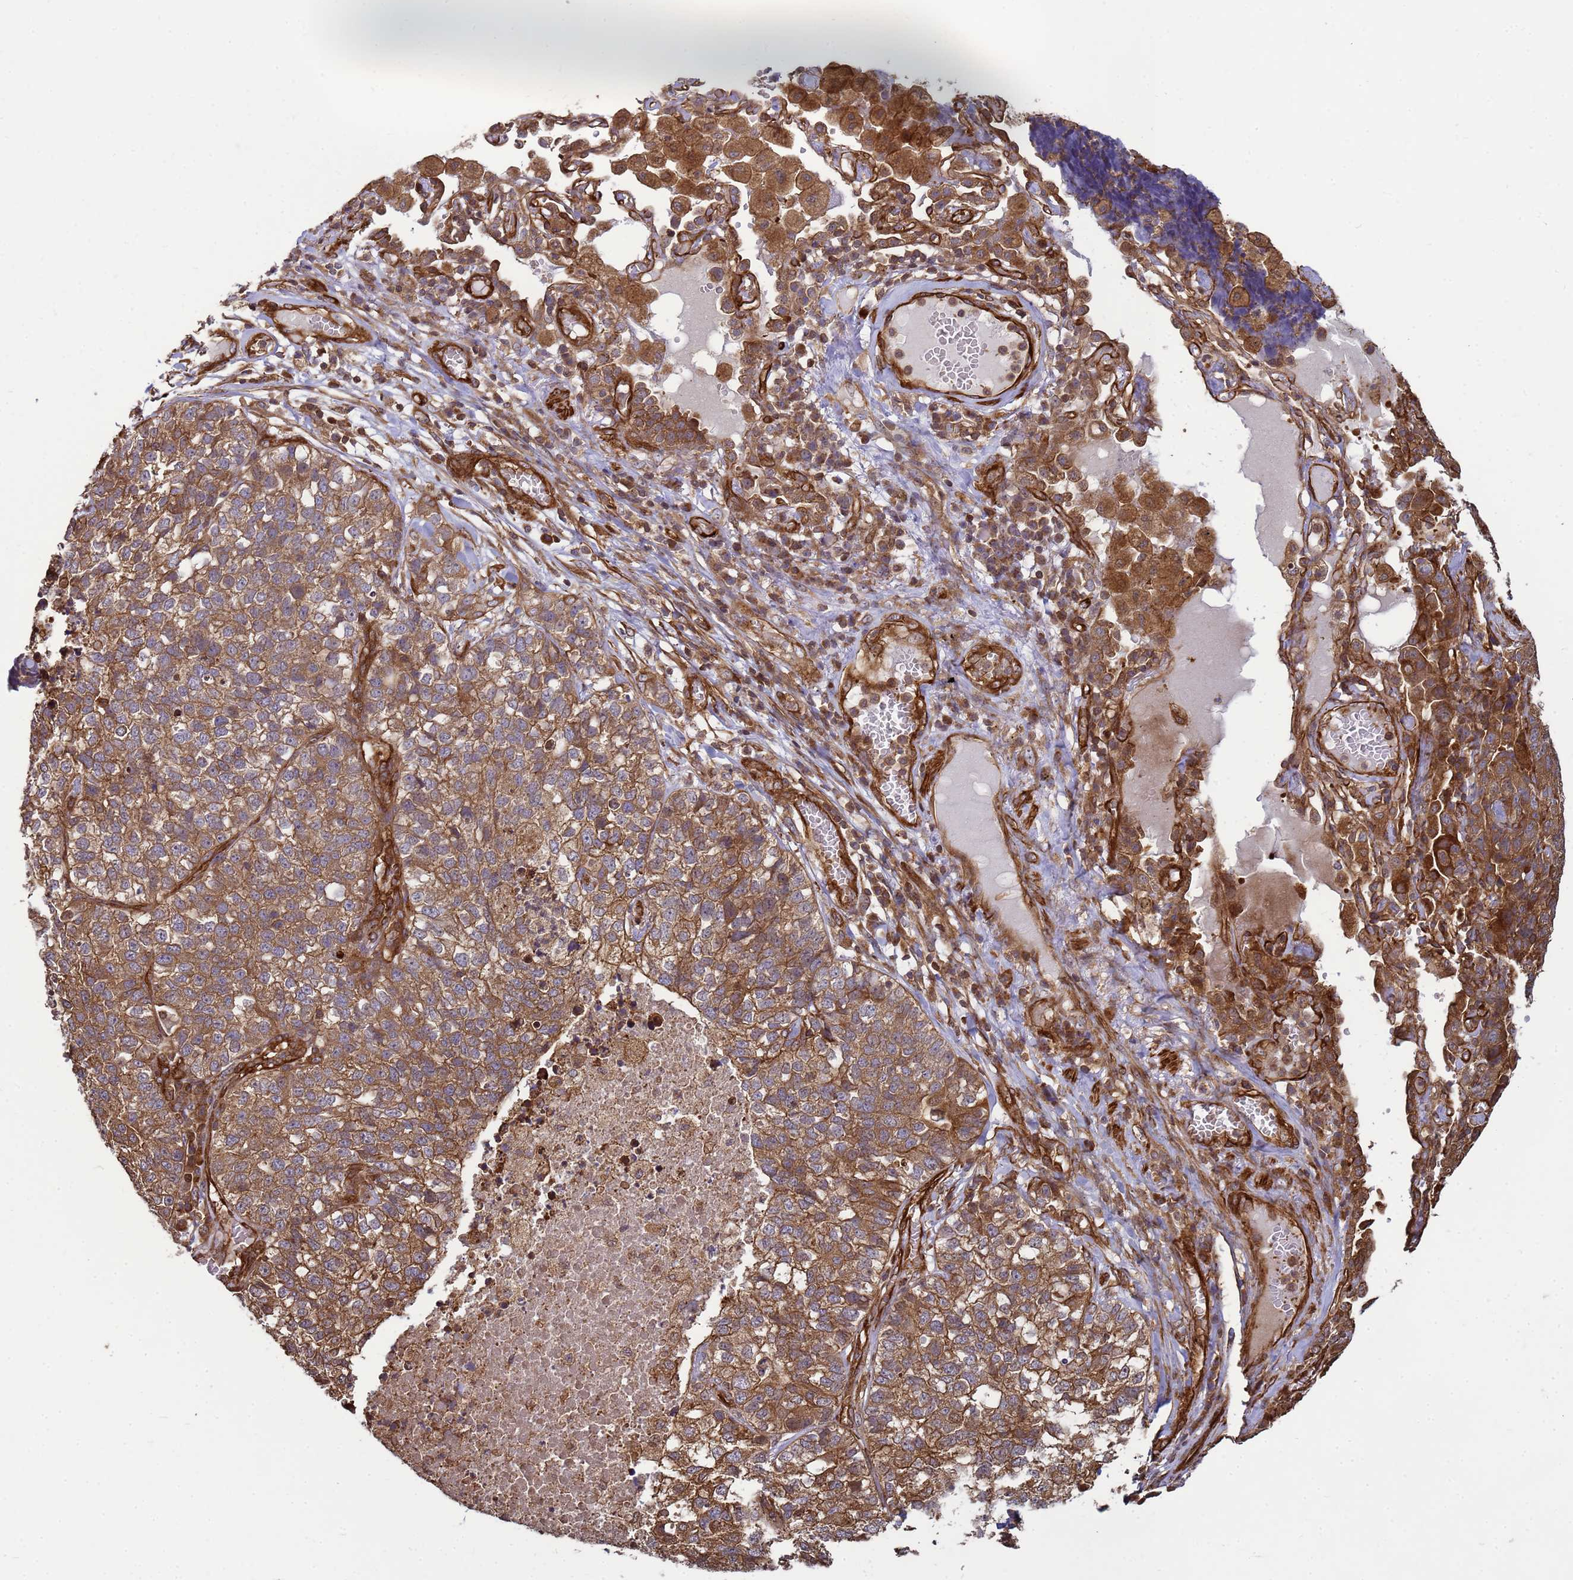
{"staining": {"intensity": "moderate", "quantity": ">75%", "location": "cytoplasmic/membranous"}, "tissue": "lung cancer", "cell_type": "Tumor cells", "image_type": "cancer", "snomed": [{"axis": "morphology", "description": "Adenocarcinoma, NOS"}, {"axis": "topography", "description": "Lung"}], "caption": "Immunohistochemical staining of adenocarcinoma (lung) reveals medium levels of moderate cytoplasmic/membranous protein staining in approximately >75% of tumor cells. (DAB (3,3'-diaminobenzidine) = brown stain, brightfield microscopy at high magnification).", "gene": "CNOT1", "patient": {"sex": "male", "age": 49}}